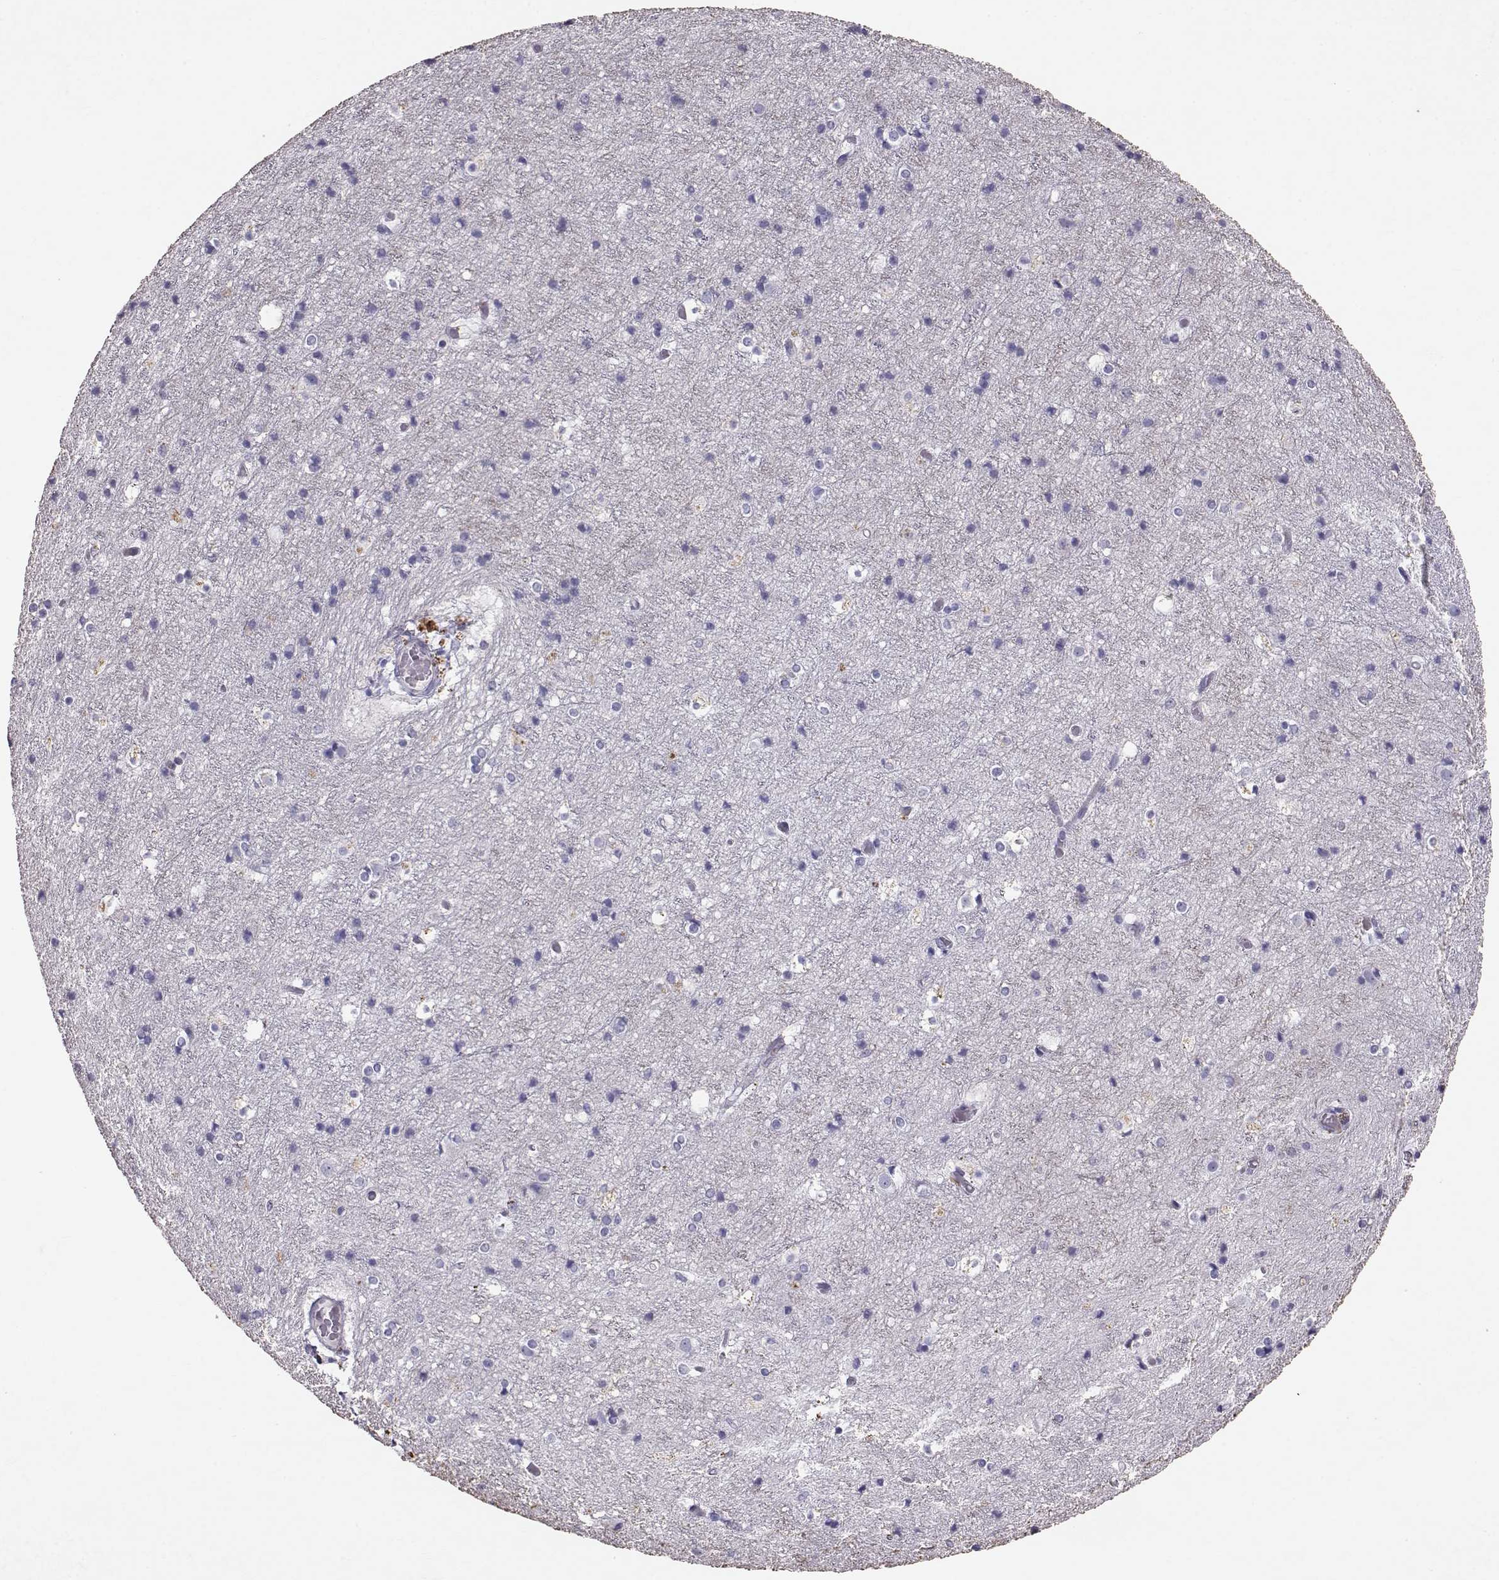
{"staining": {"intensity": "negative", "quantity": "none", "location": "none"}, "tissue": "cerebral cortex", "cell_type": "Endothelial cells", "image_type": "normal", "snomed": [{"axis": "morphology", "description": "Normal tissue, NOS"}, {"axis": "topography", "description": "Cerebral cortex"}], "caption": "Immunohistochemistry of normal human cerebral cortex displays no expression in endothelial cells. Brightfield microscopy of immunohistochemistry stained with DAB (brown) and hematoxylin (blue), captured at high magnification.", "gene": "RD3", "patient": {"sex": "female", "age": 52}}